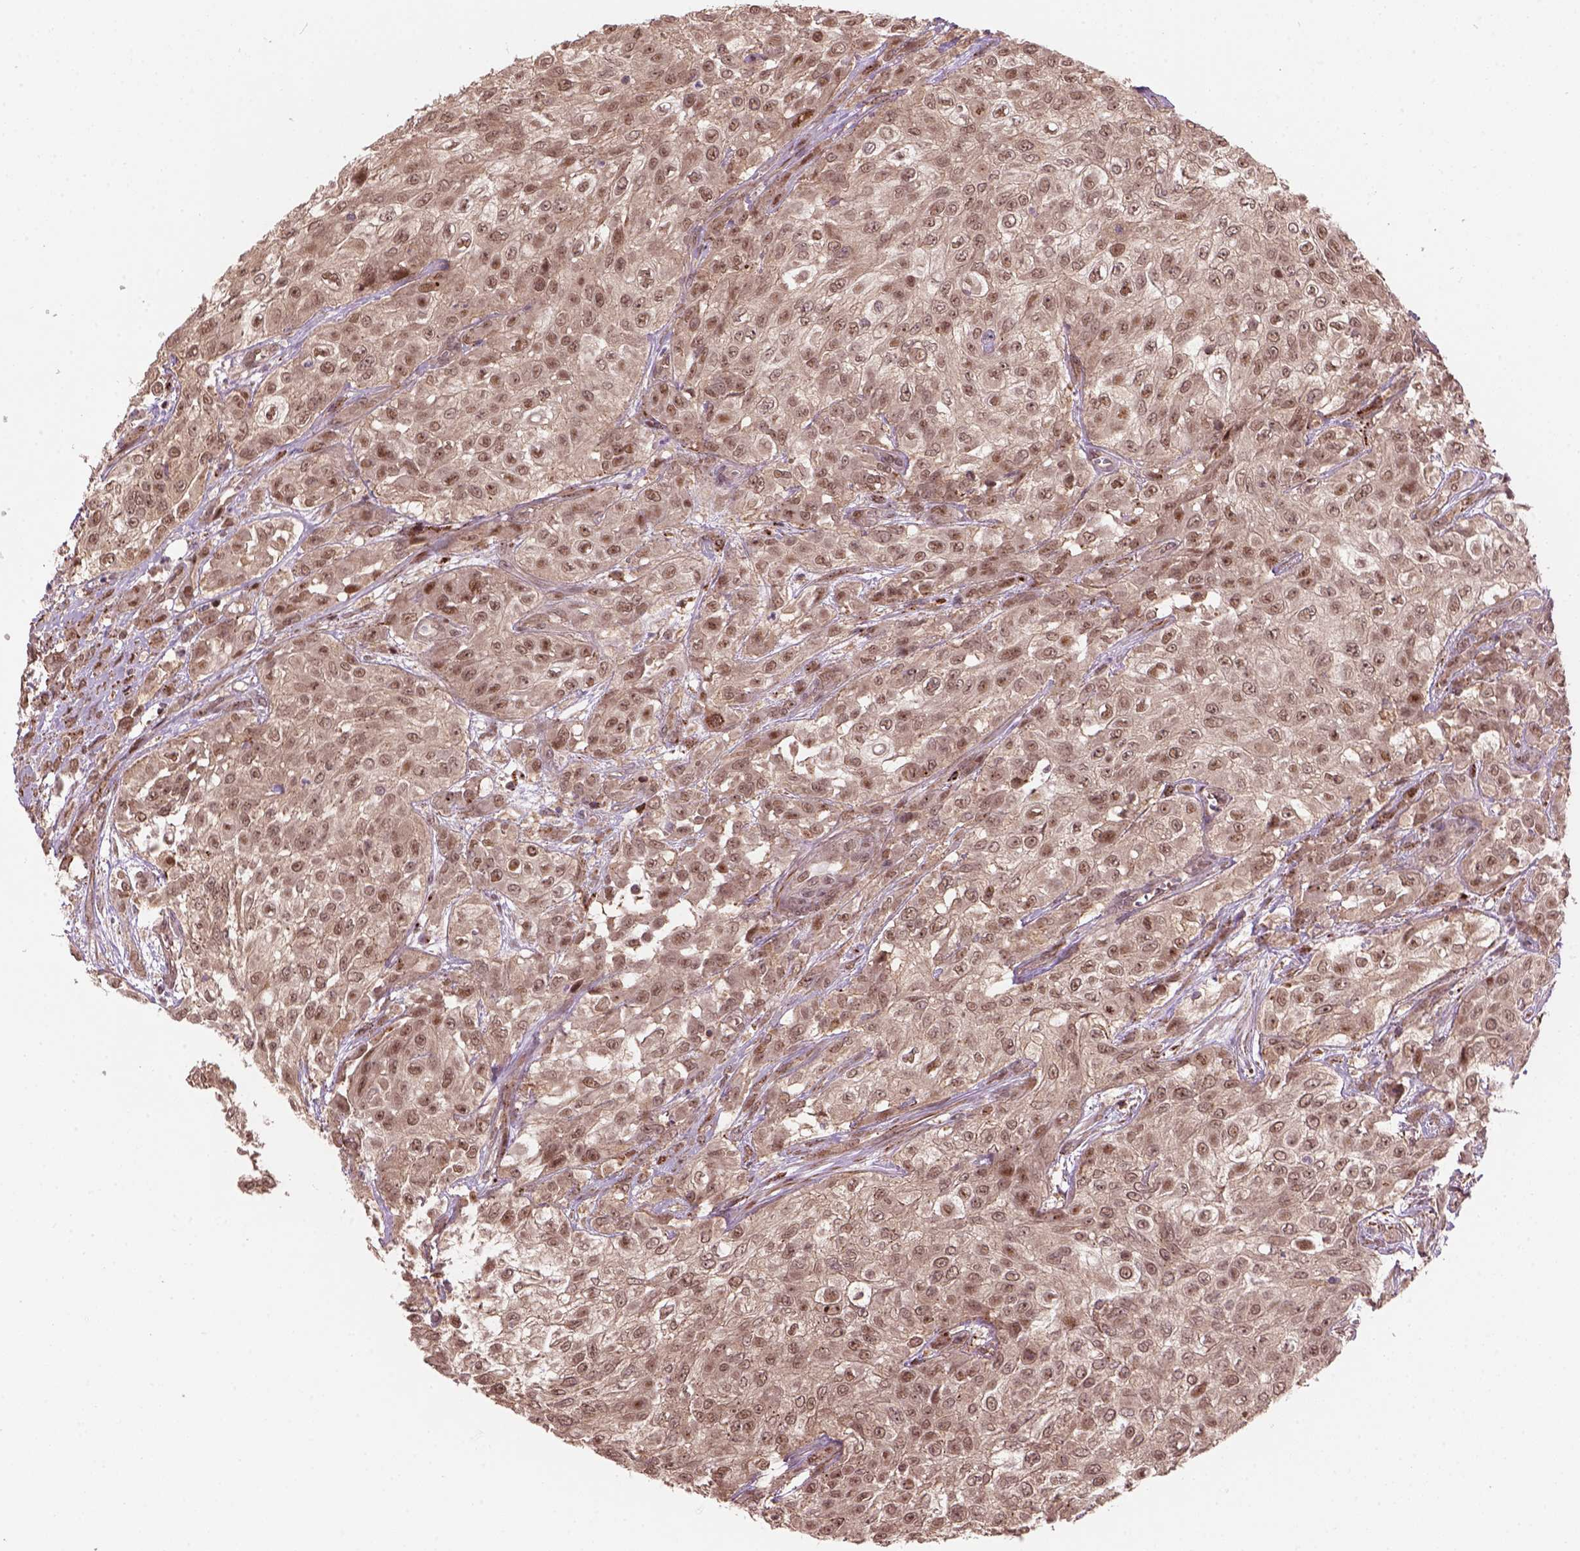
{"staining": {"intensity": "weak", "quantity": ">75%", "location": "cytoplasmic/membranous,nuclear"}, "tissue": "urothelial cancer", "cell_type": "Tumor cells", "image_type": "cancer", "snomed": [{"axis": "morphology", "description": "Urothelial carcinoma, High grade"}, {"axis": "topography", "description": "Urinary bladder"}], "caption": "Brown immunohistochemical staining in urothelial cancer exhibits weak cytoplasmic/membranous and nuclear positivity in about >75% of tumor cells.", "gene": "PSMD11", "patient": {"sex": "male", "age": 57}}